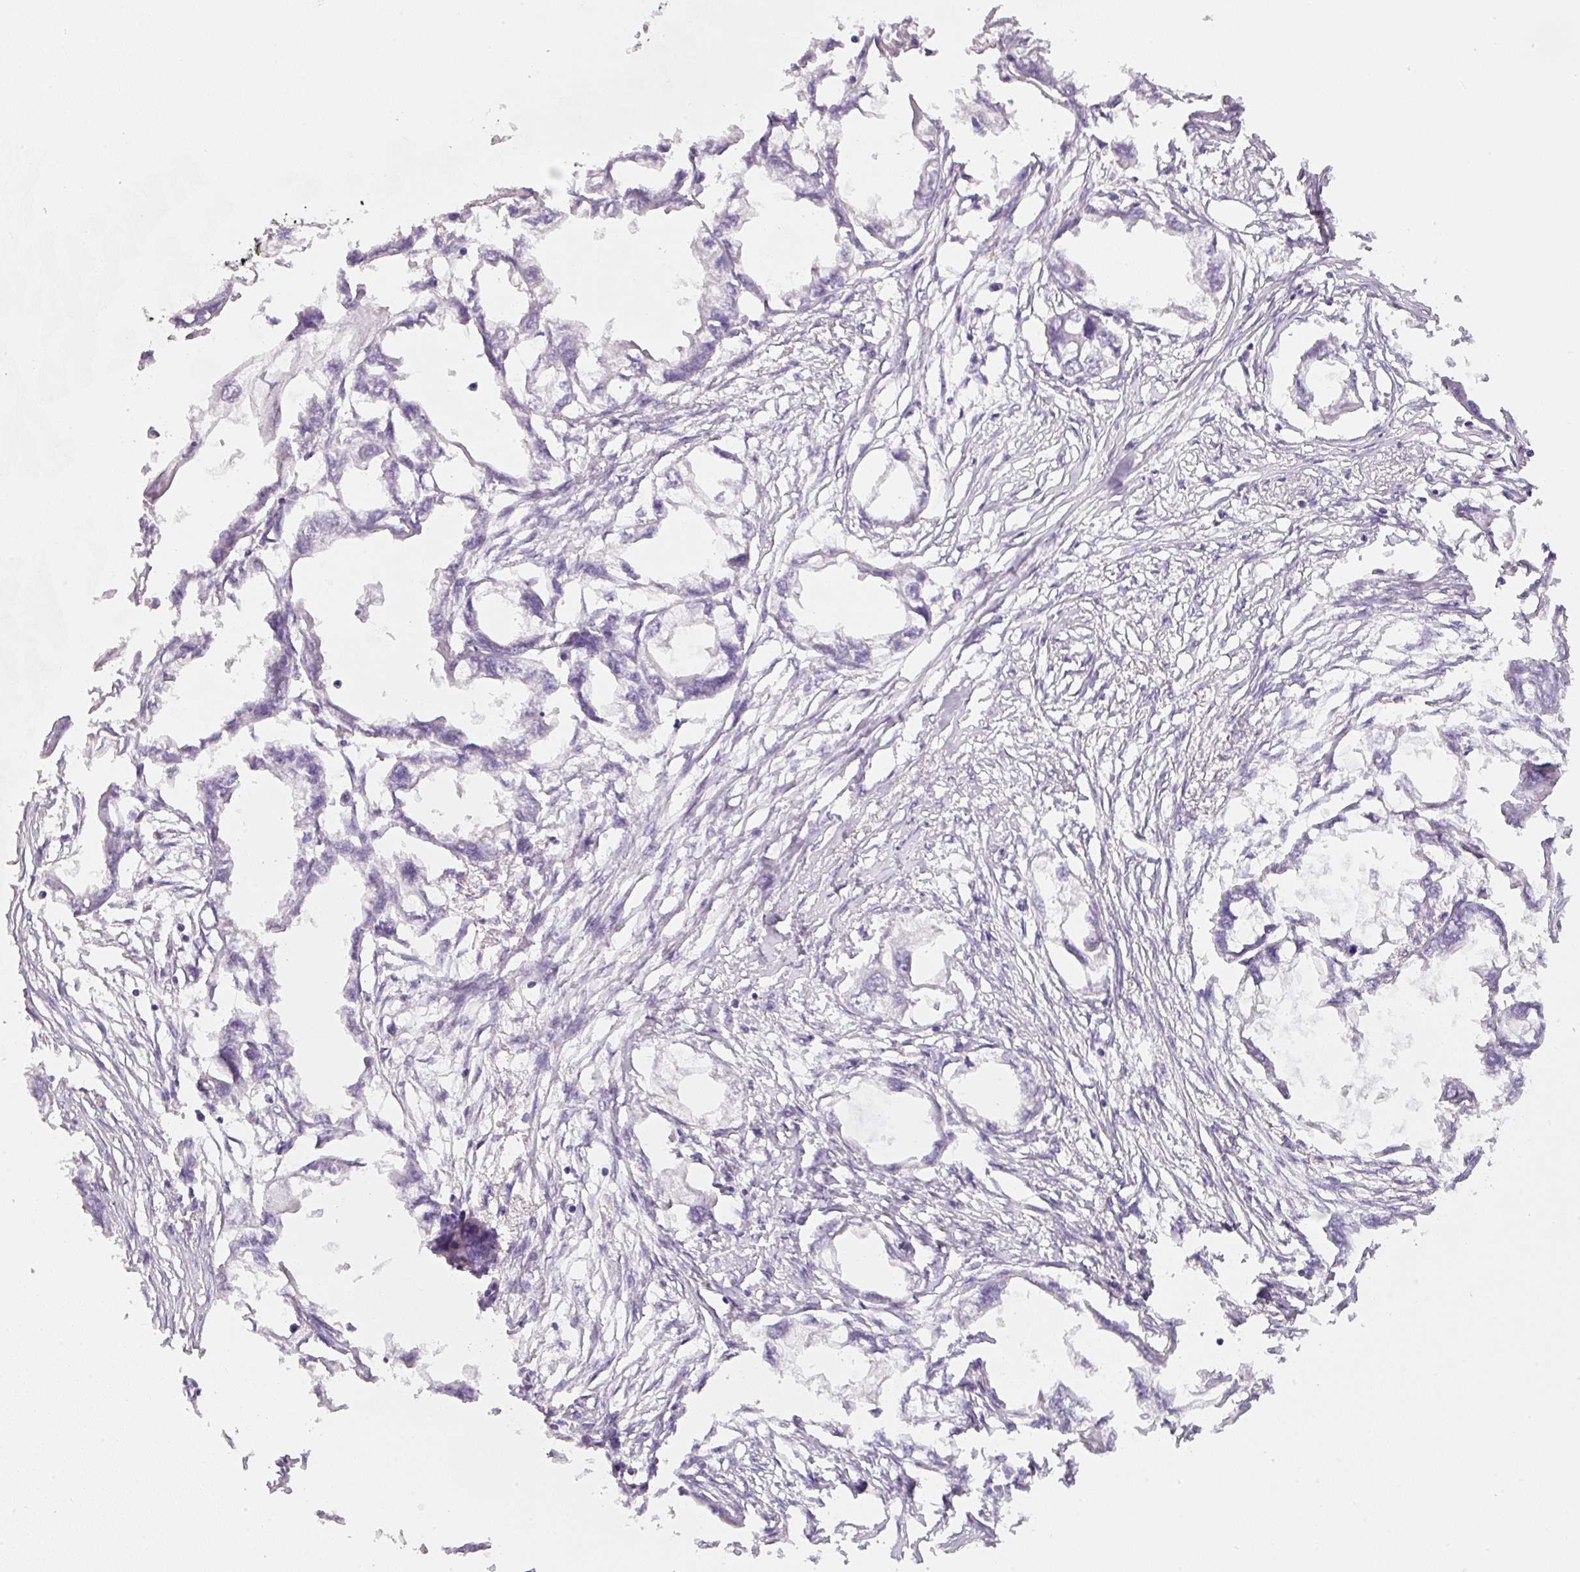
{"staining": {"intensity": "negative", "quantity": "none", "location": "none"}, "tissue": "endometrial cancer", "cell_type": "Tumor cells", "image_type": "cancer", "snomed": [{"axis": "morphology", "description": "Adenocarcinoma, NOS"}, {"axis": "morphology", "description": "Adenocarcinoma, metastatic, NOS"}, {"axis": "topography", "description": "Adipose tissue"}, {"axis": "topography", "description": "Endometrium"}], "caption": "Tumor cells show no significant protein positivity in endometrial cancer.", "gene": "ENSG00000206549", "patient": {"sex": "female", "age": 67}}